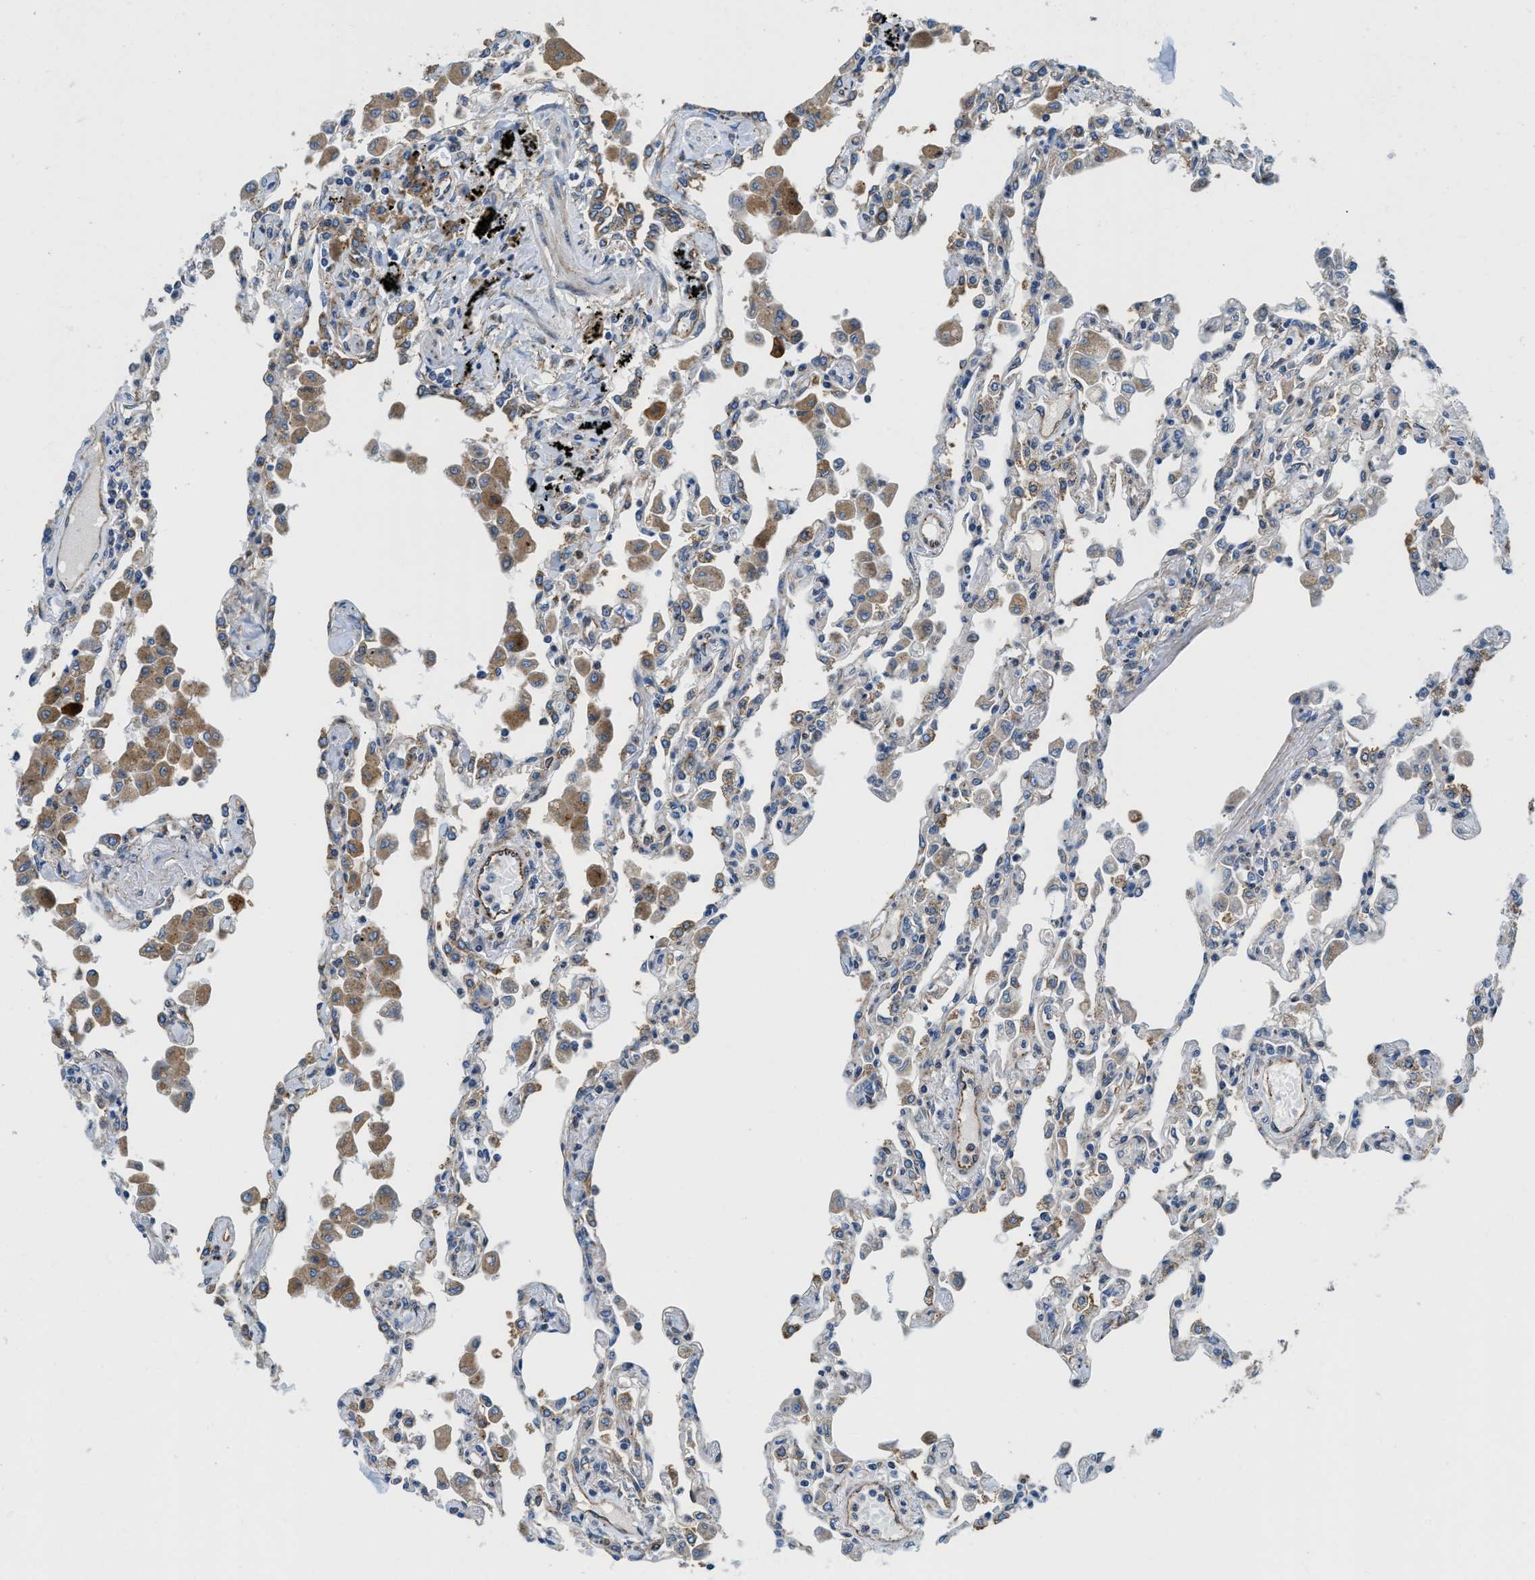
{"staining": {"intensity": "weak", "quantity": "<25%", "location": "cytoplasmic/membranous"}, "tissue": "lung", "cell_type": "Alveolar cells", "image_type": "normal", "snomed": [{"axis": "morphology", "description": "Normal tissue, NOS"}, {"axis": "topography", "description": "Bronchus"}, {"axis": "topography", "description": "Lung"}], "caption": "High power microscopy micrograph of an immunohistochemistry photomicrograph of benign lung, revealing no significant expression in alveolar cells.", "gene": "HSD17B12", "patient": {"sex": "female", "age": 49}}